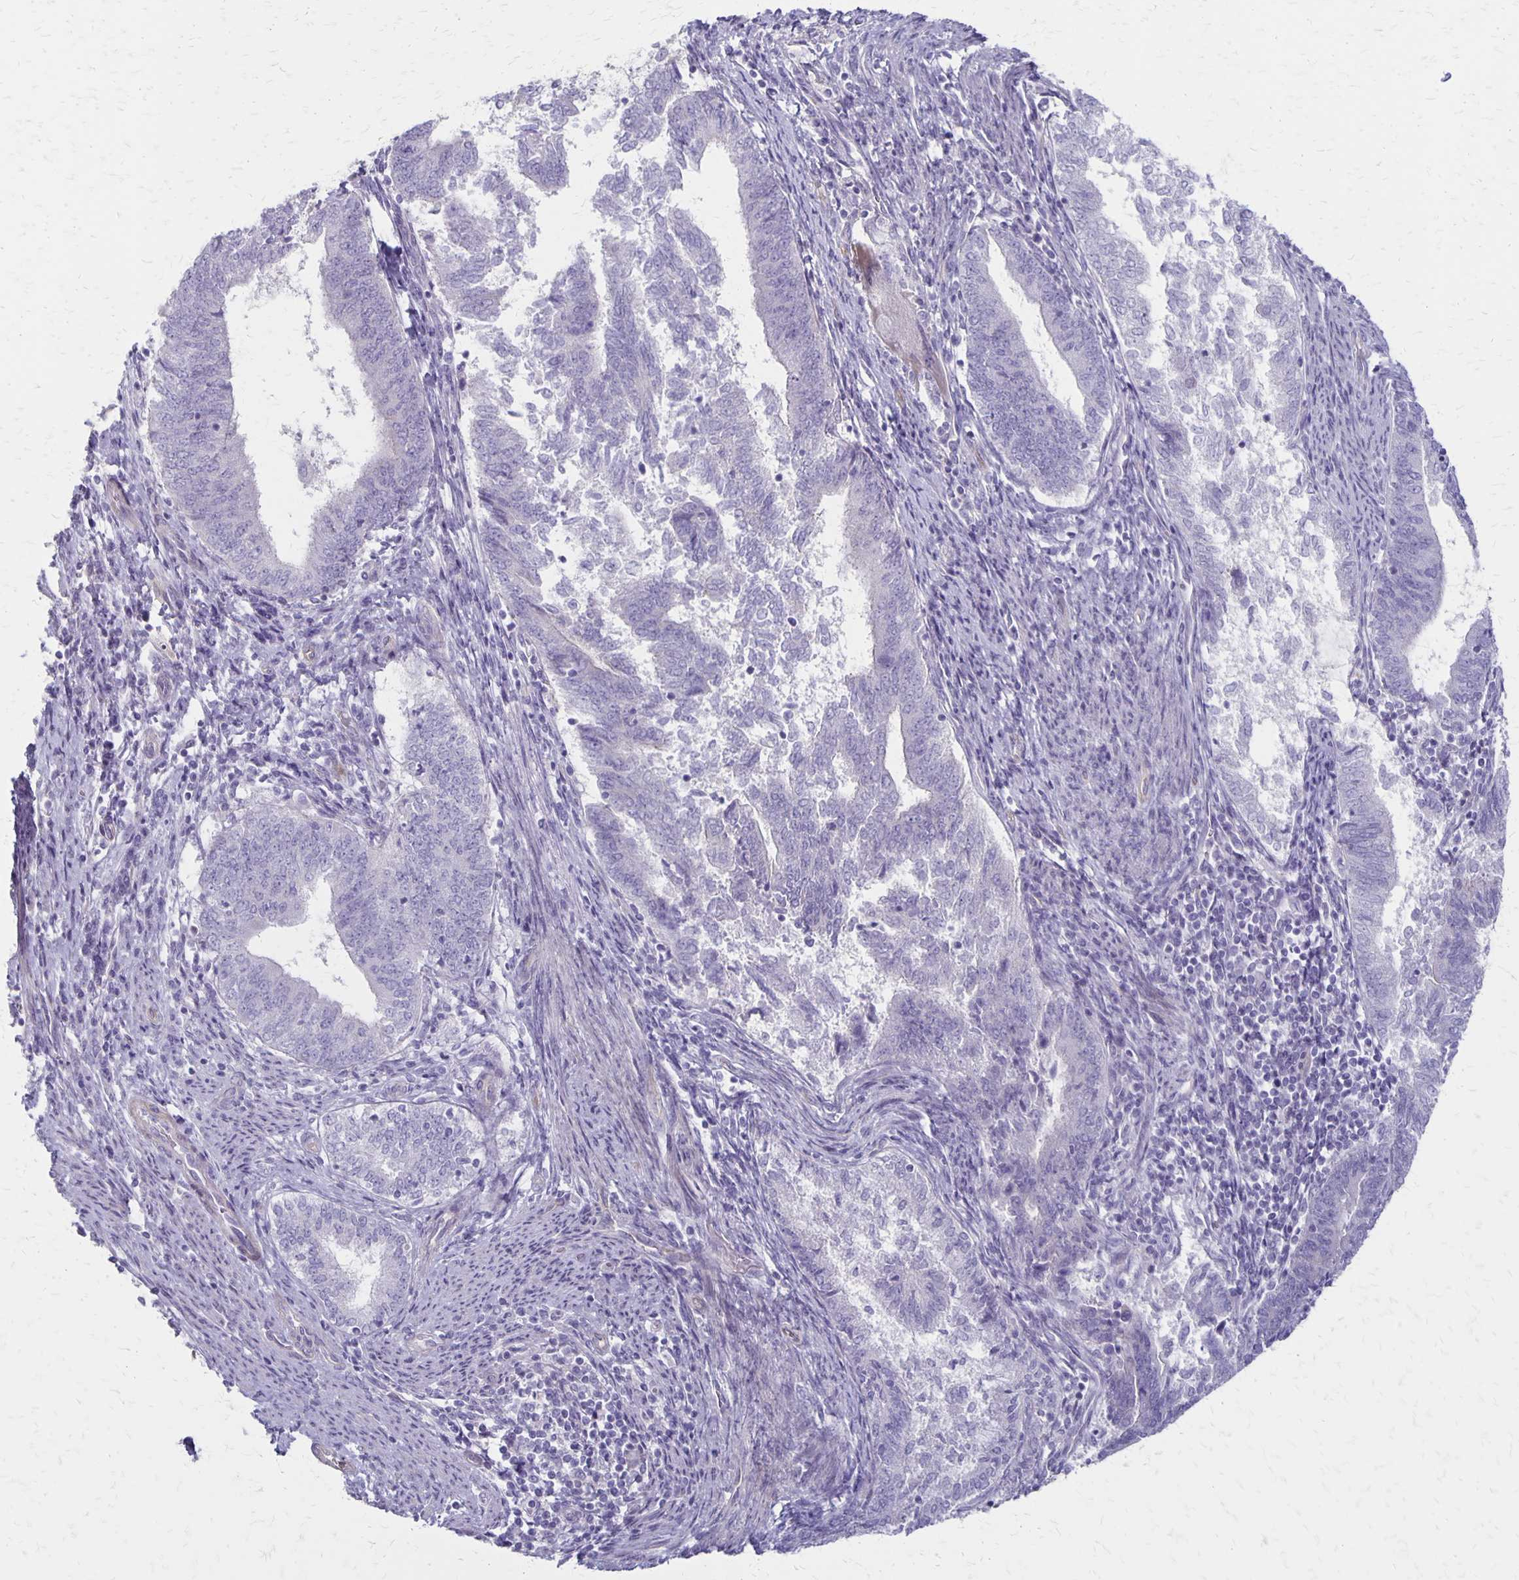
{"staining": {"intensity": "negative", "quantity": "none", "location": "none"}, "tissue": "endometrial cancer", "cell_type": "Tumor cells", "image_type": "cancer", "snomed": [{"axis": "morphology", "description": "Adenocarcinoma, NOS"}, {"axis": "topography", "description": "Endometrium"}], "caption": "High magnification brightfield microscopy of endometrial cancer (adenocarcinoma) stained with DAB (brown) and counterstained with hematoxylin (blue): tumor cells show no significant staining.", "gene": "HOMER1", "patient": {"sex": "female", "age": 65}}